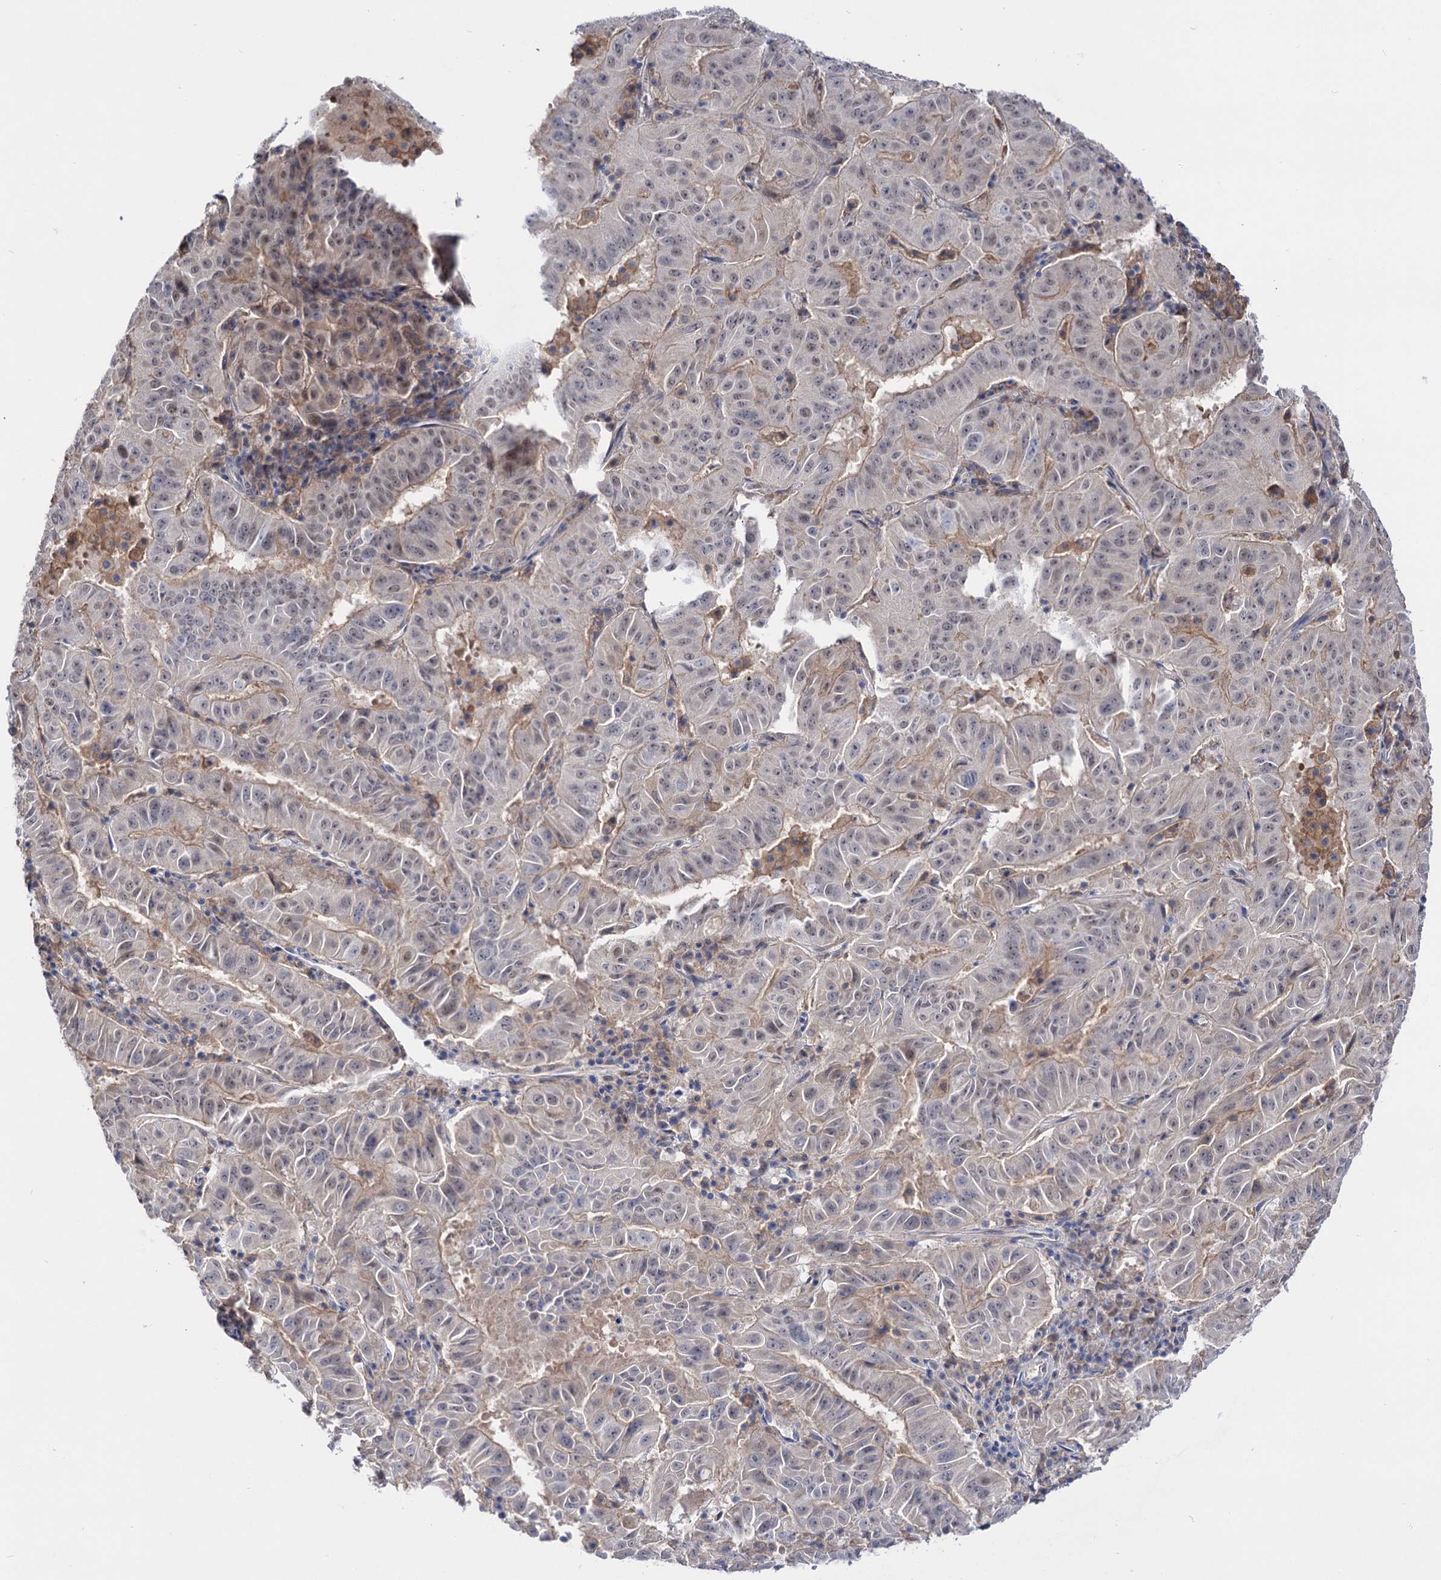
{"staining": {"intensity": "negative", "quantity": "none", "location": "none"}, "tissue": "pancreatic cancer", "cell_type": "Tumor cells", "image_type": "cancer", "snomed": [{"axis": "morphology", "description": "Adenocarcinoma, NOS"}, {"axis": "topography", "description": "Pancreas"}], "caption": "Micrograph shows no protein positivity in tumor cells of pancreatic cancer (adenocarcinoma) tissue.", "gene": "NEK10", "patient": {"sex": "male", "age": 63}}